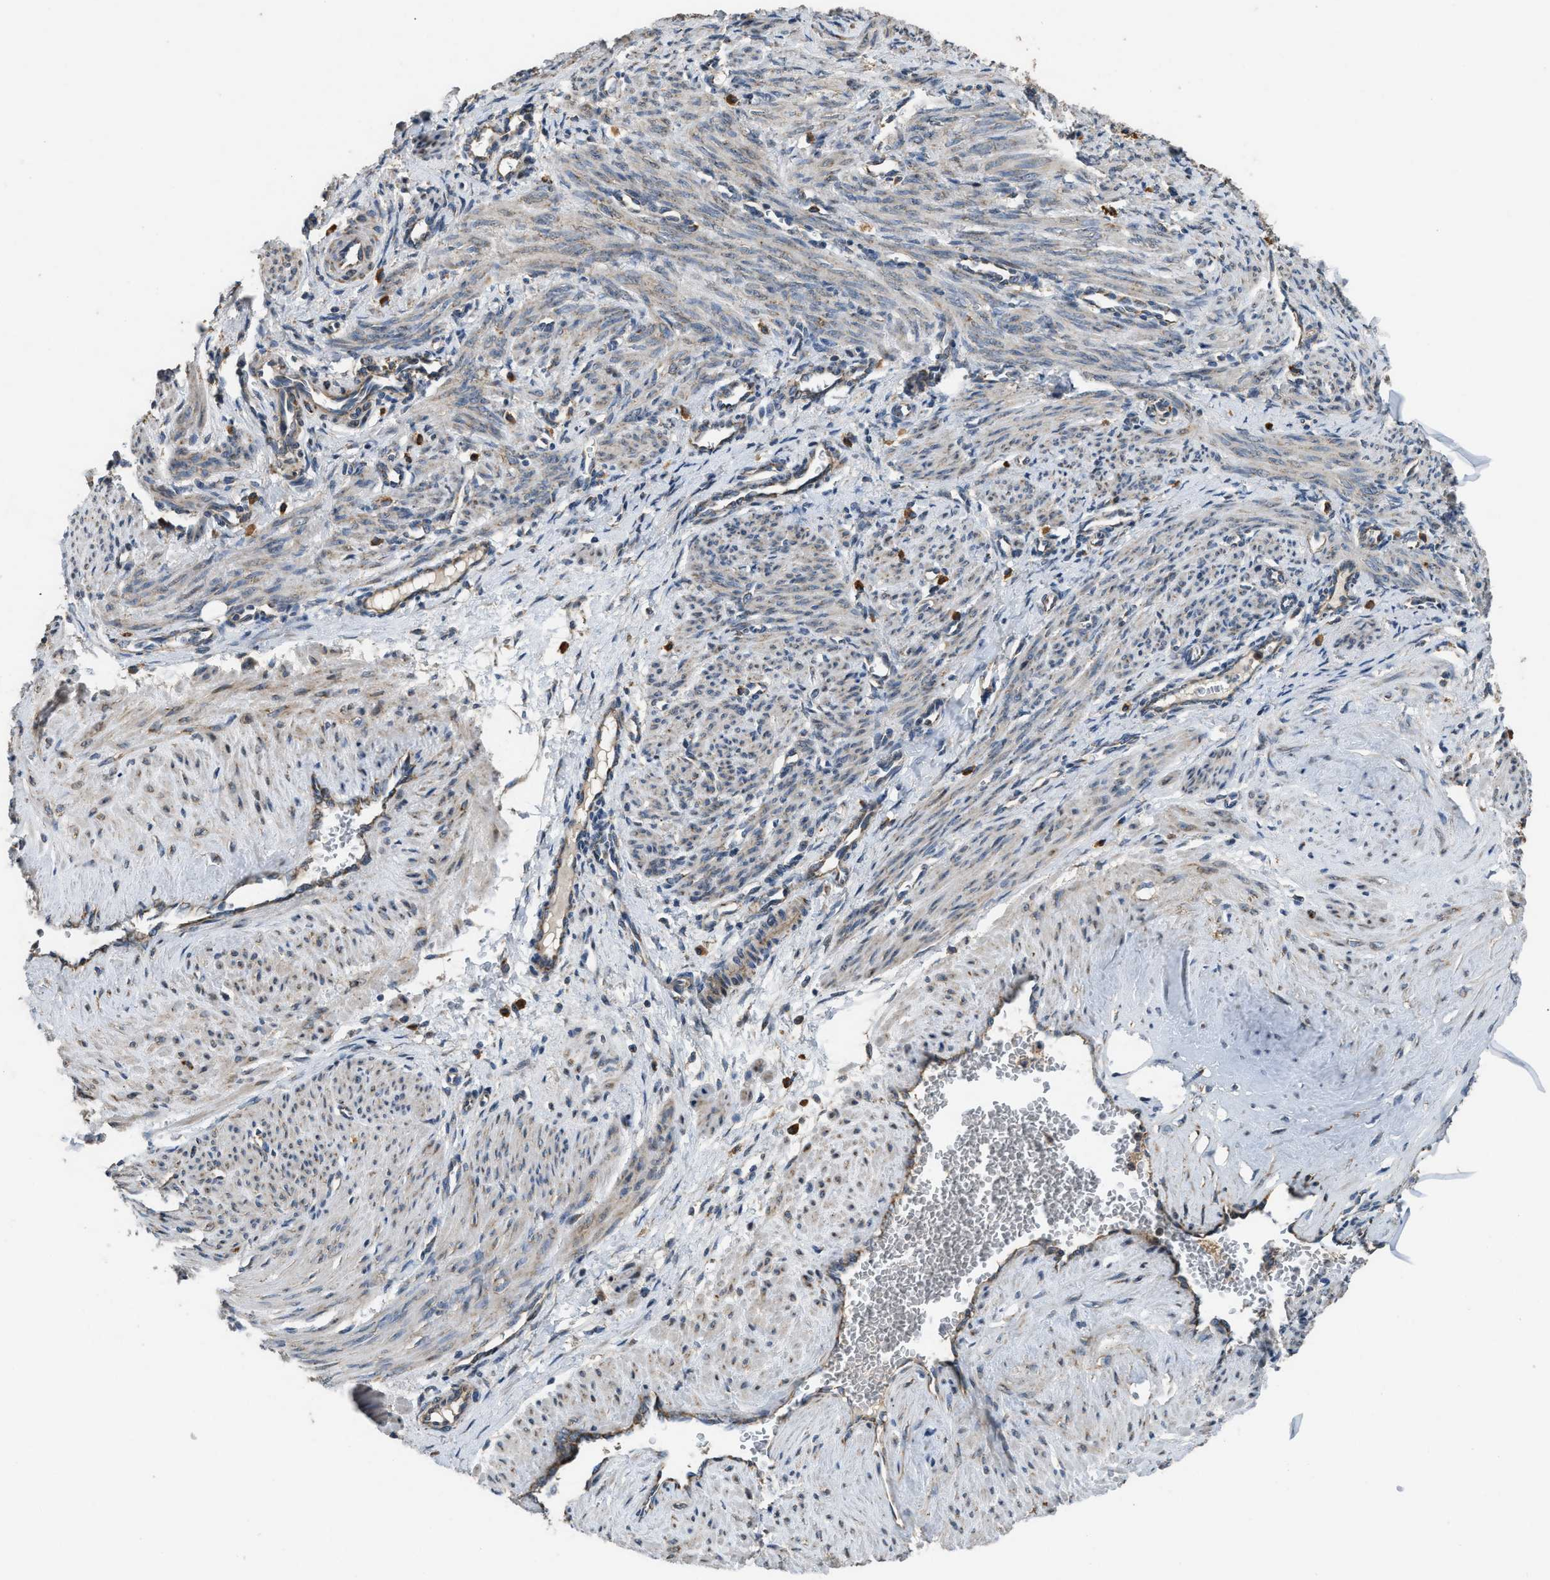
{"staining": {"intensity": "weak", "quantity": "25%-75%", "location": "cytoplasmic/membranous"}, "tissue": "smooth muscle", "cell_type": "Smooth muscle cells", "image_type": "normal", "snomed": [{"axis": "morphology", "description": "Normal tissue, NOS"}, {"axis": "topography", "description": "Endometrium"}], "caption": "IHC micrograph of unremarkable smooth muscle stained for a protein (brown), which exhibits low levels of weak cytoplasmic/membranous expression in approximately 25%-75% of smooth muscle cells.", "gene": "TMEM150A", "patient": {"sex": "female", "age": 33}}